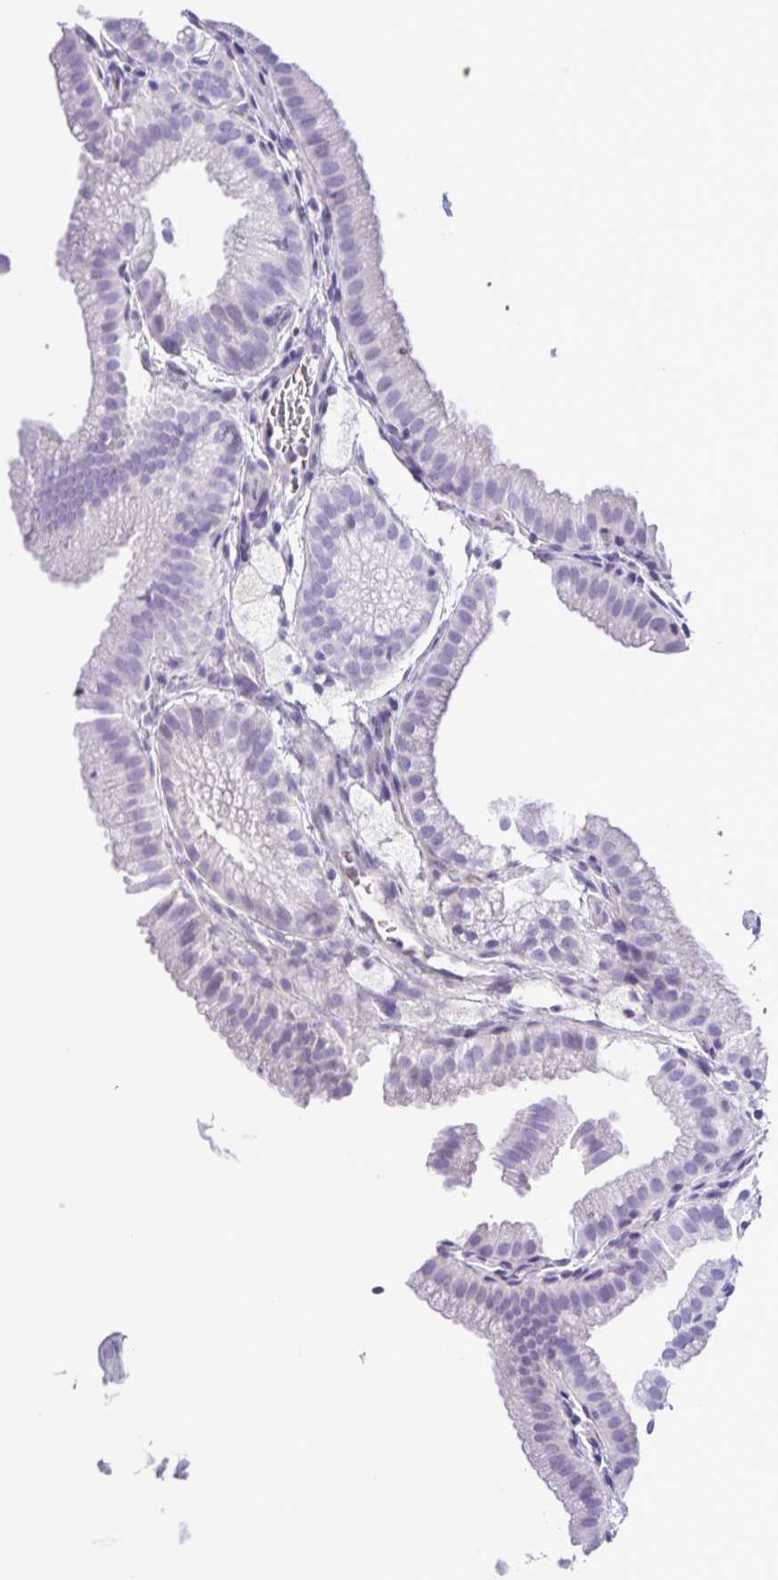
{"staining": {"intensity": "negative", "quantity": "none", "location": "none"}, "tissue": "gallbladder", "cell_type": "Glandular cells", "image_type": "normal", "snomed": [{"axis": "morphology", "description": "Normal tissue, NOS"}, {"axis": "topography", "description": "Gallbladder"}], "caption": "High power microscopy photomicrograph of an IHC photomicrograph of benign gallbladder, revealing no significant positivity in glandular cells.", "gene": "CYP11B1", "patient": {"sex": "female", "age": 63}}